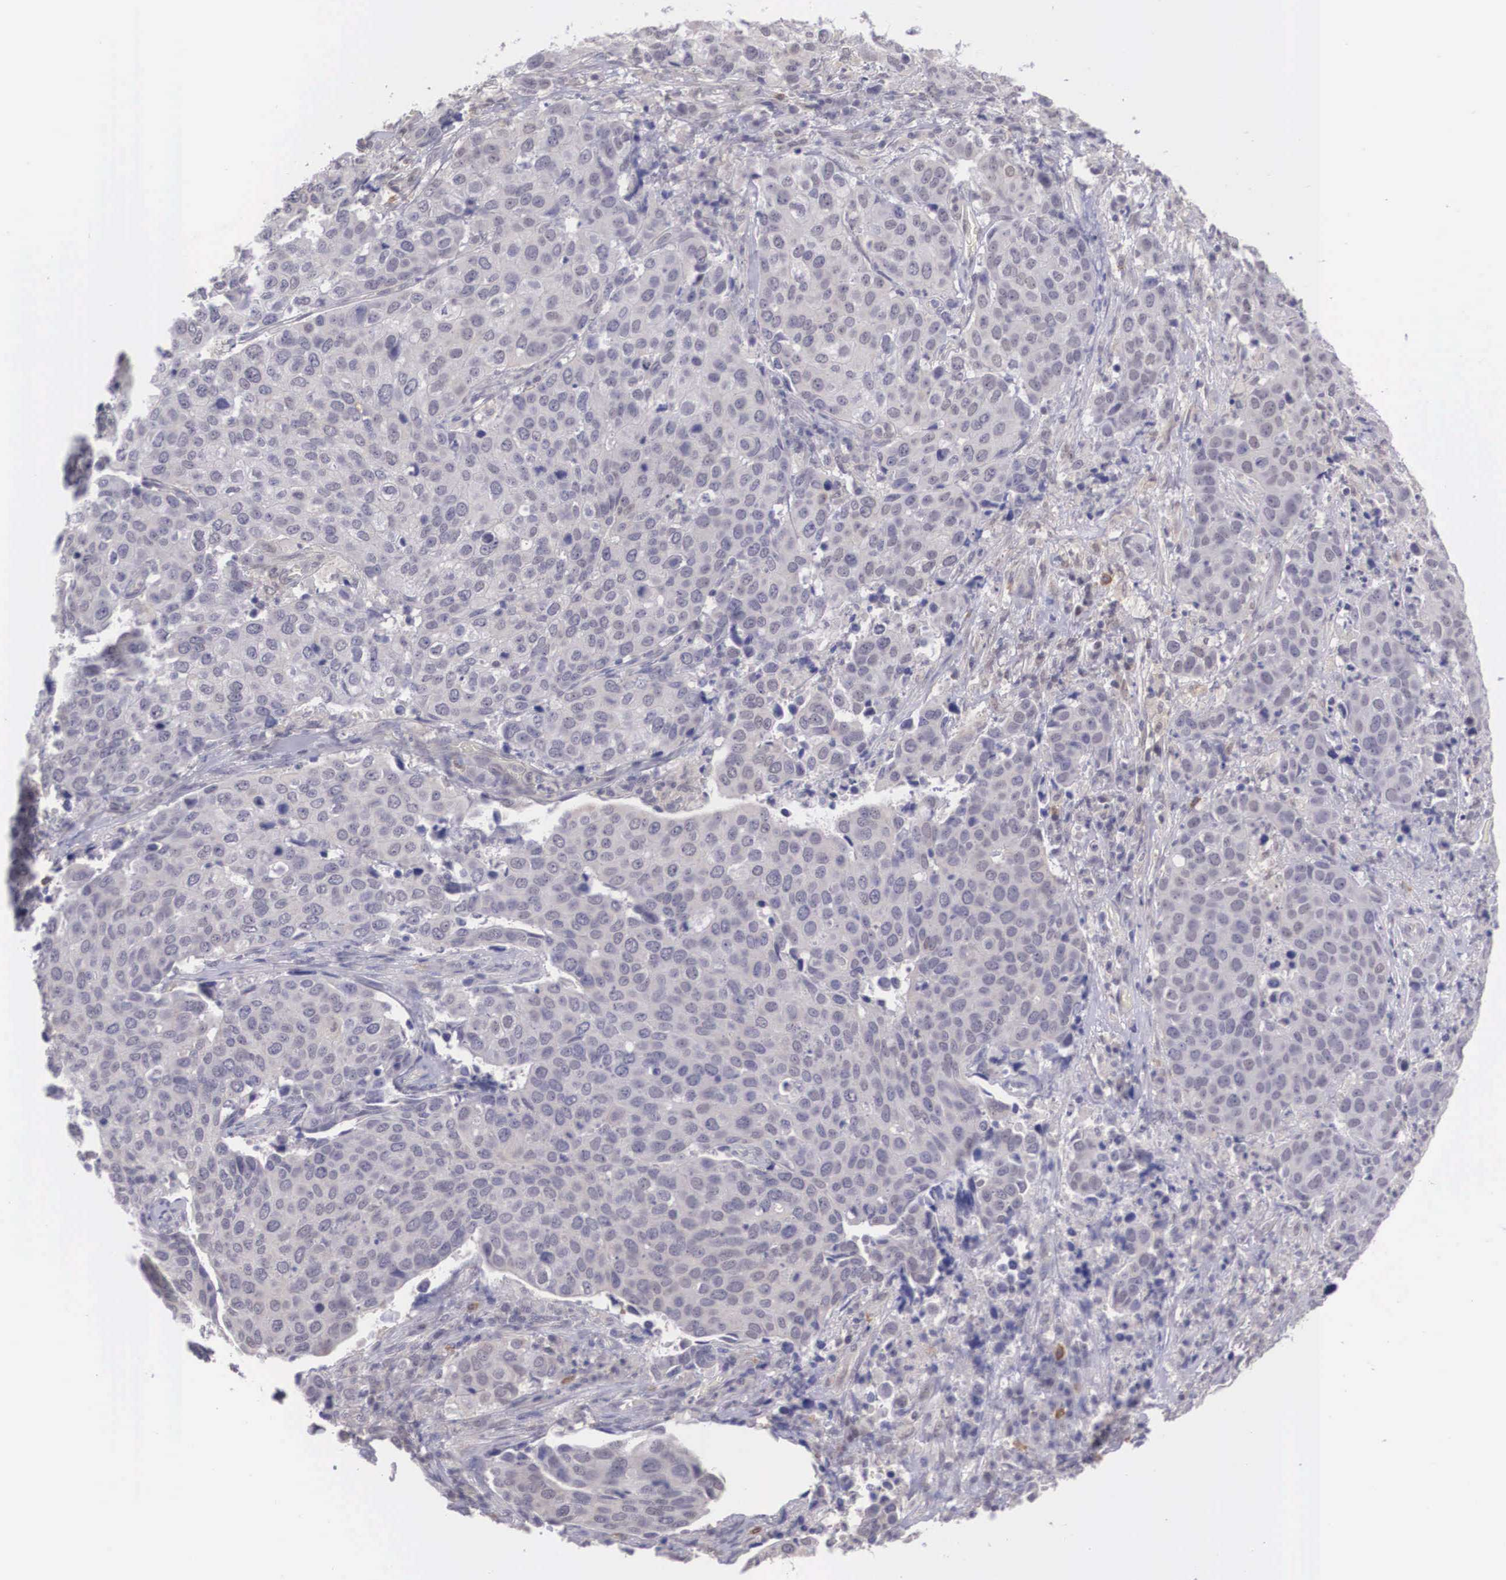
{"staining": {"intensity": "weak", "quantity": "<25%", "location": "cytoplasmic/membranous,nuclear"}, "tissue": "cervical cancer", "cell_type": "Tumor cells", "image_type": "cancer", "snomed": [{"axis": "morphology", "description": "Squamous cell carcinoma, NOS"}, {"axis": "topography", "description": "Cervix"}], "caption": "A histopathology image of cervical cancer stained for a protein shows no brown staining in tumor cells.", "gene": "NINL", "patient": {"sex": "female", "age": 54}}